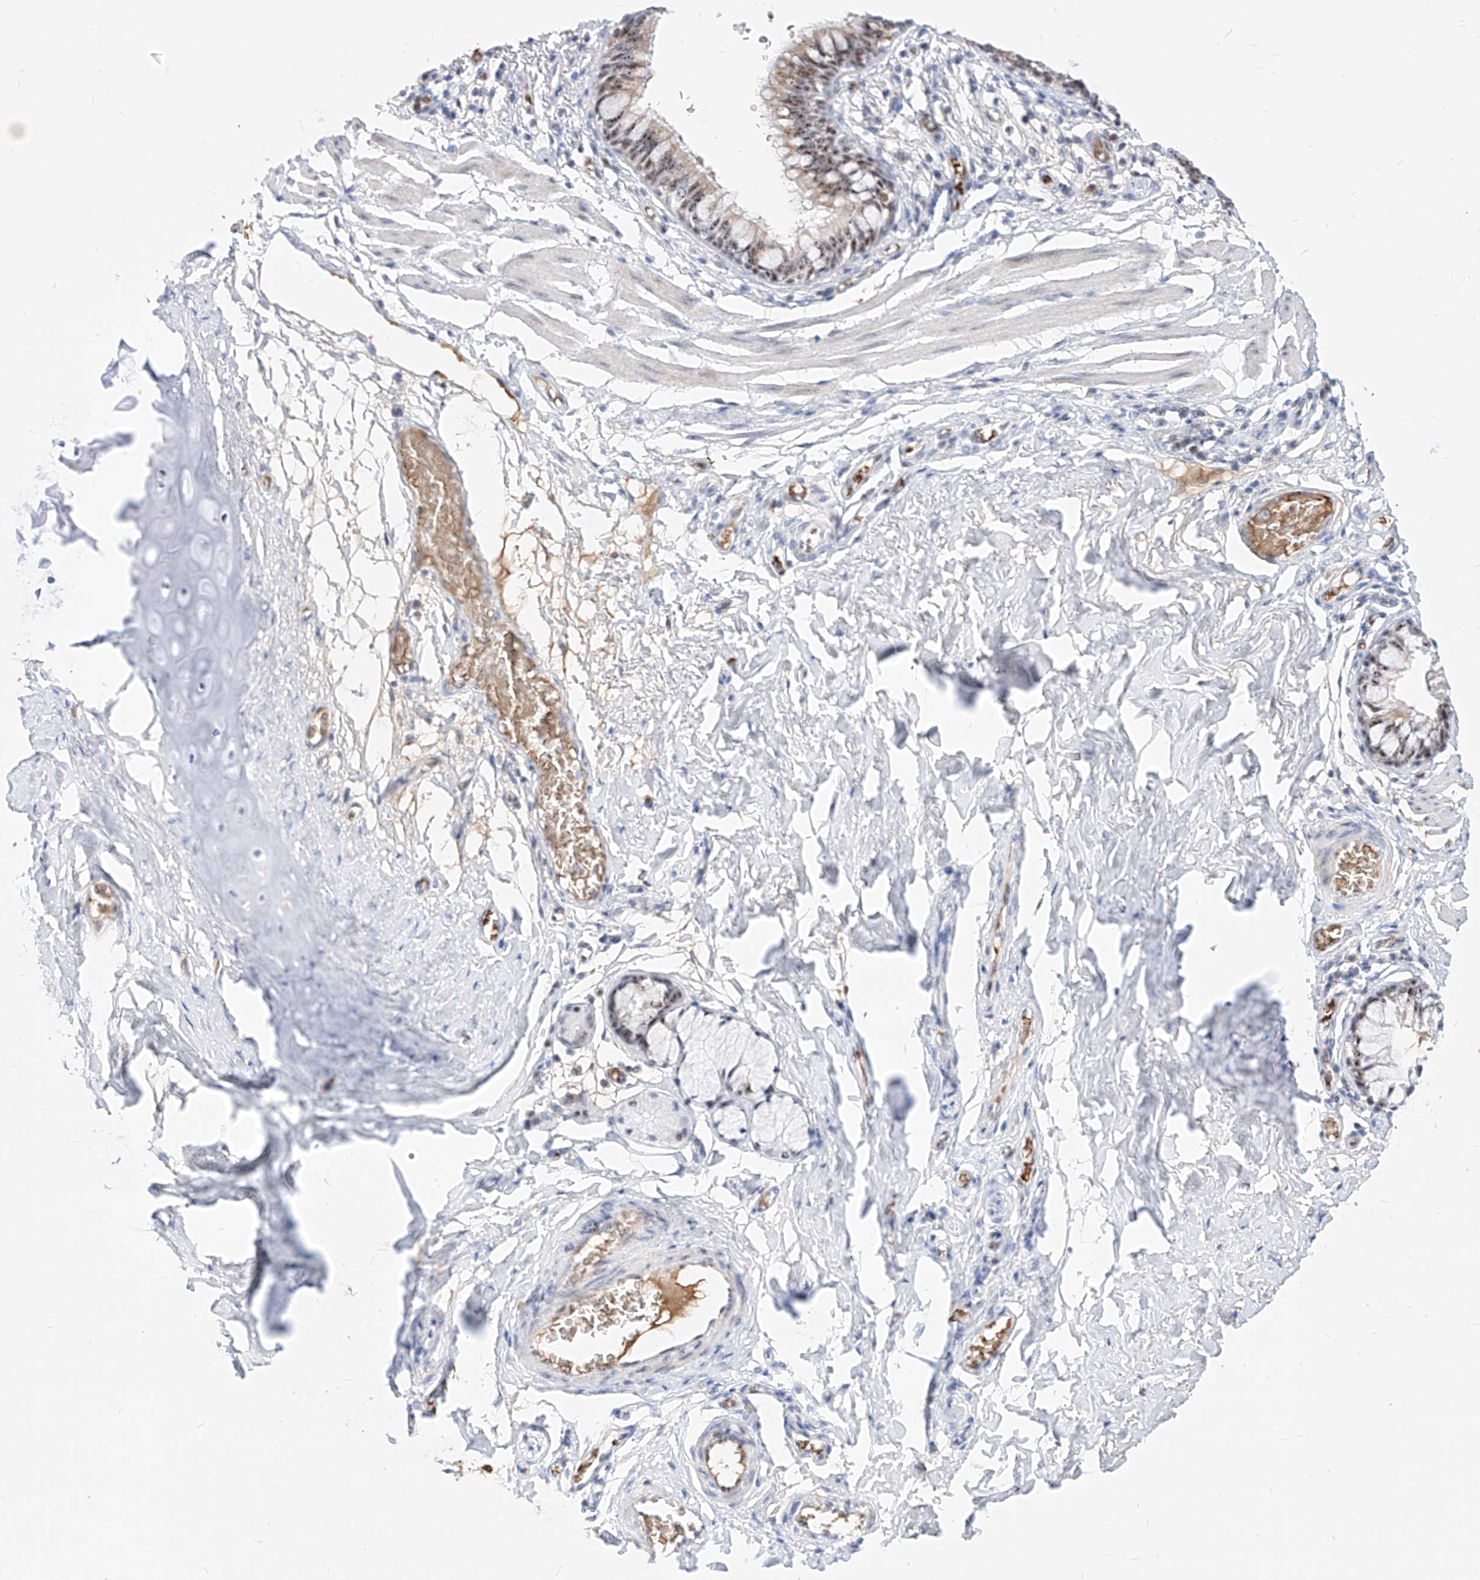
{"staining": {"intensity": "moderate", "quantity": ">75%", "location": "nuclear"}, "tissue": "bronchus", "cell_type": "Respiratory epithelial cells", "image_type": "normal", "snomed": [{"axis": "morphology", "description": "Normal tissue, NOS"}, {"axis": "topography", "description": "Cartilage tissue"}, {"axis": "topography", "description": "Bronchus"}], "caption": "Immunohistochemical staining of unremarkable bronchus demonstrates moderate nuclear protein positivity in about >75% of respiratory epithelial cells. (Stains: DAB in brown, nuclei in blue, Microscopy: brightfield microscopy at high magnification).", "gene": "ZFP42", "patient": {"sex": "female", "age": 36}}